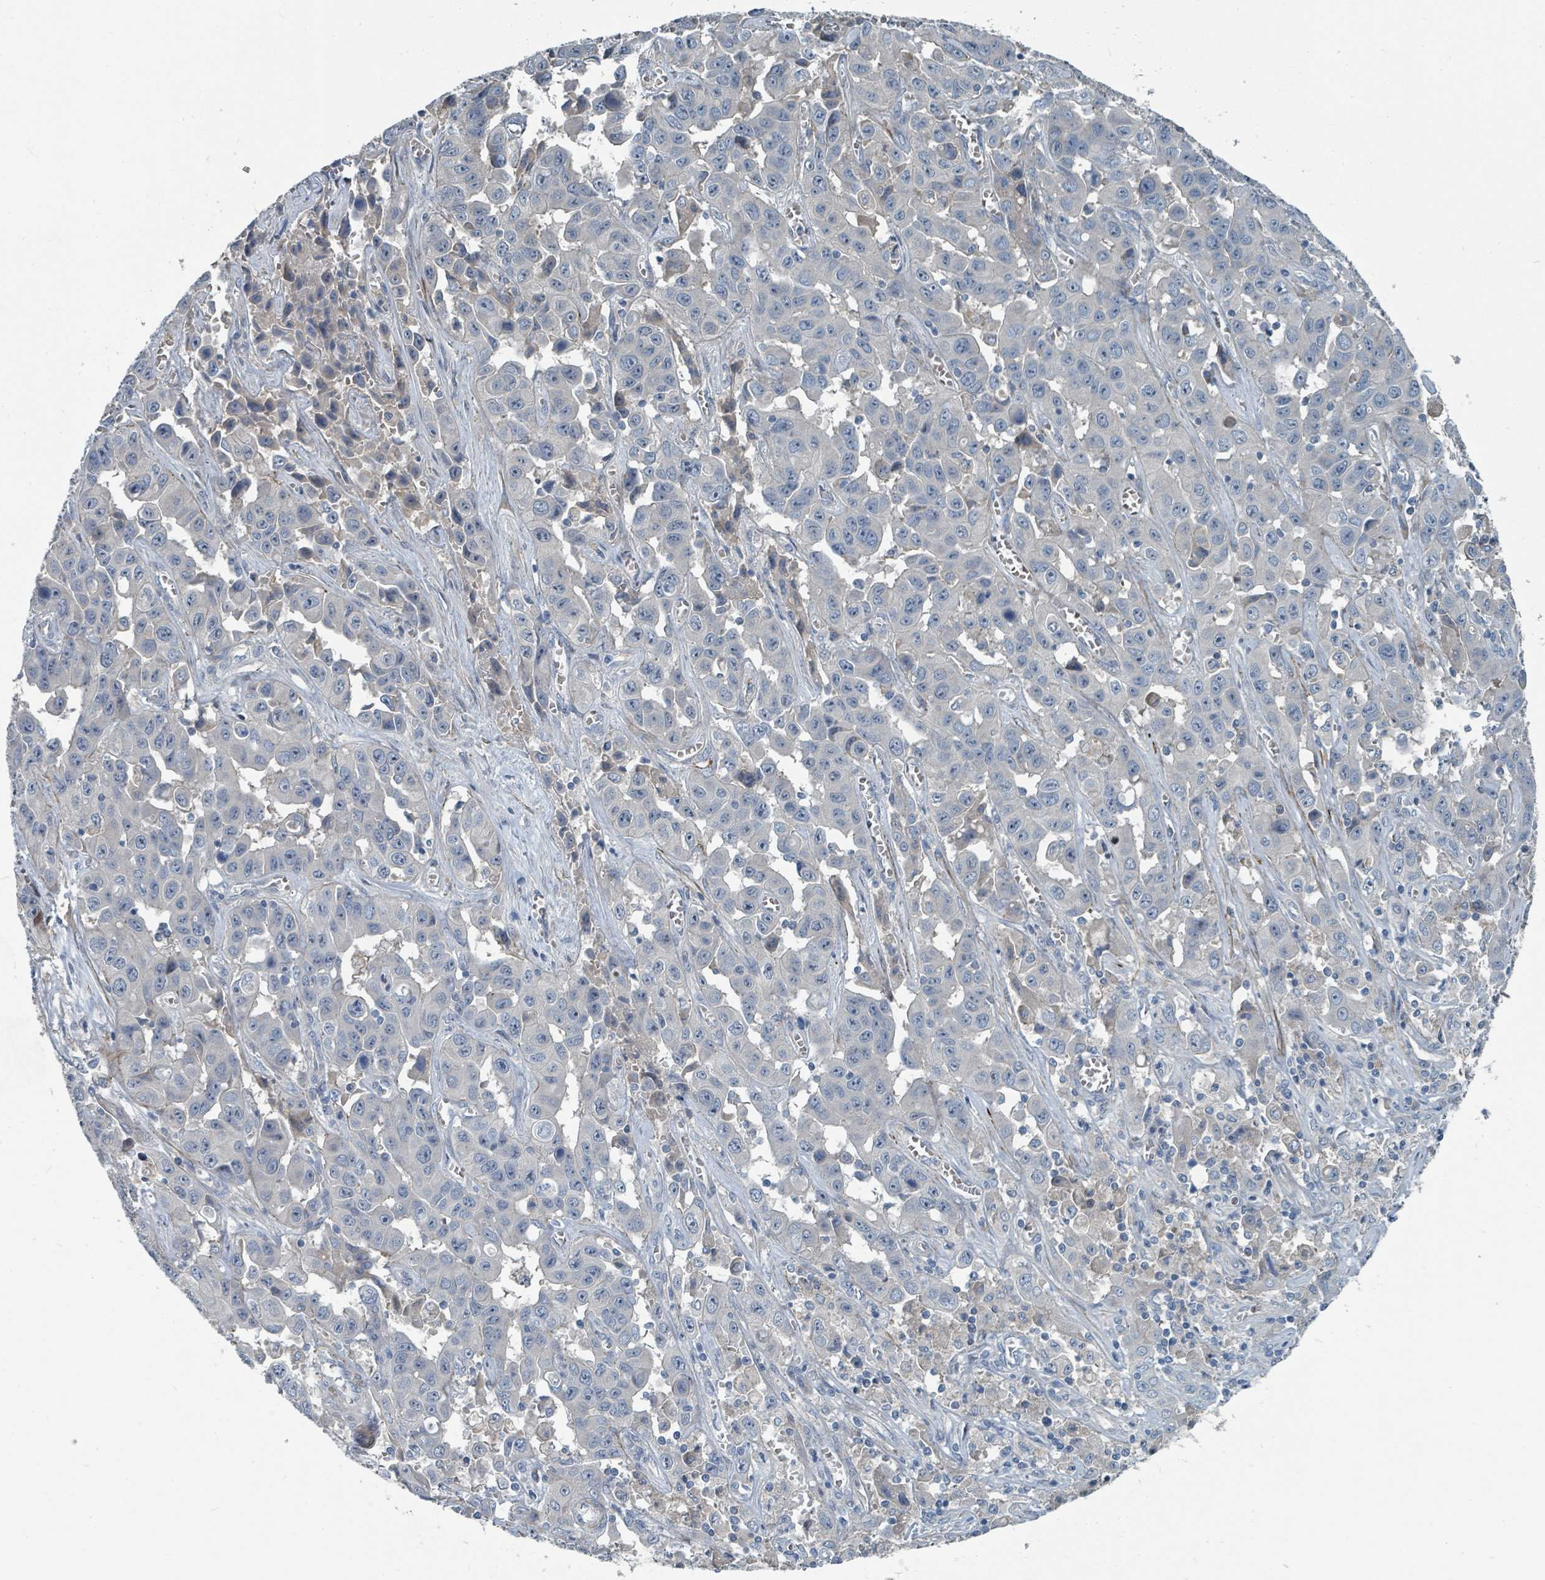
{"staining": {"intensity": "negative", "quantity": "none", "location": "none"}, "tissue": "liver cancer", "cell_type": "Tumor cells", "image_type": "cancer", "snomed": [{"axis": "morphology", "description": "Cholangiocarcinoma"}, {"axis": "topography", "description": "Liver"}], "caption": "Liver cholangiocarcinoma was stained to show a protein in brown. There is no significant expression in tumor cells. (DAB (3,3'-diaminobenzidine) immunohistochemistry with hematoxylin counter stain).", "gene": "SLC44A5", "patient": {"sex": "female", "age": 52}}